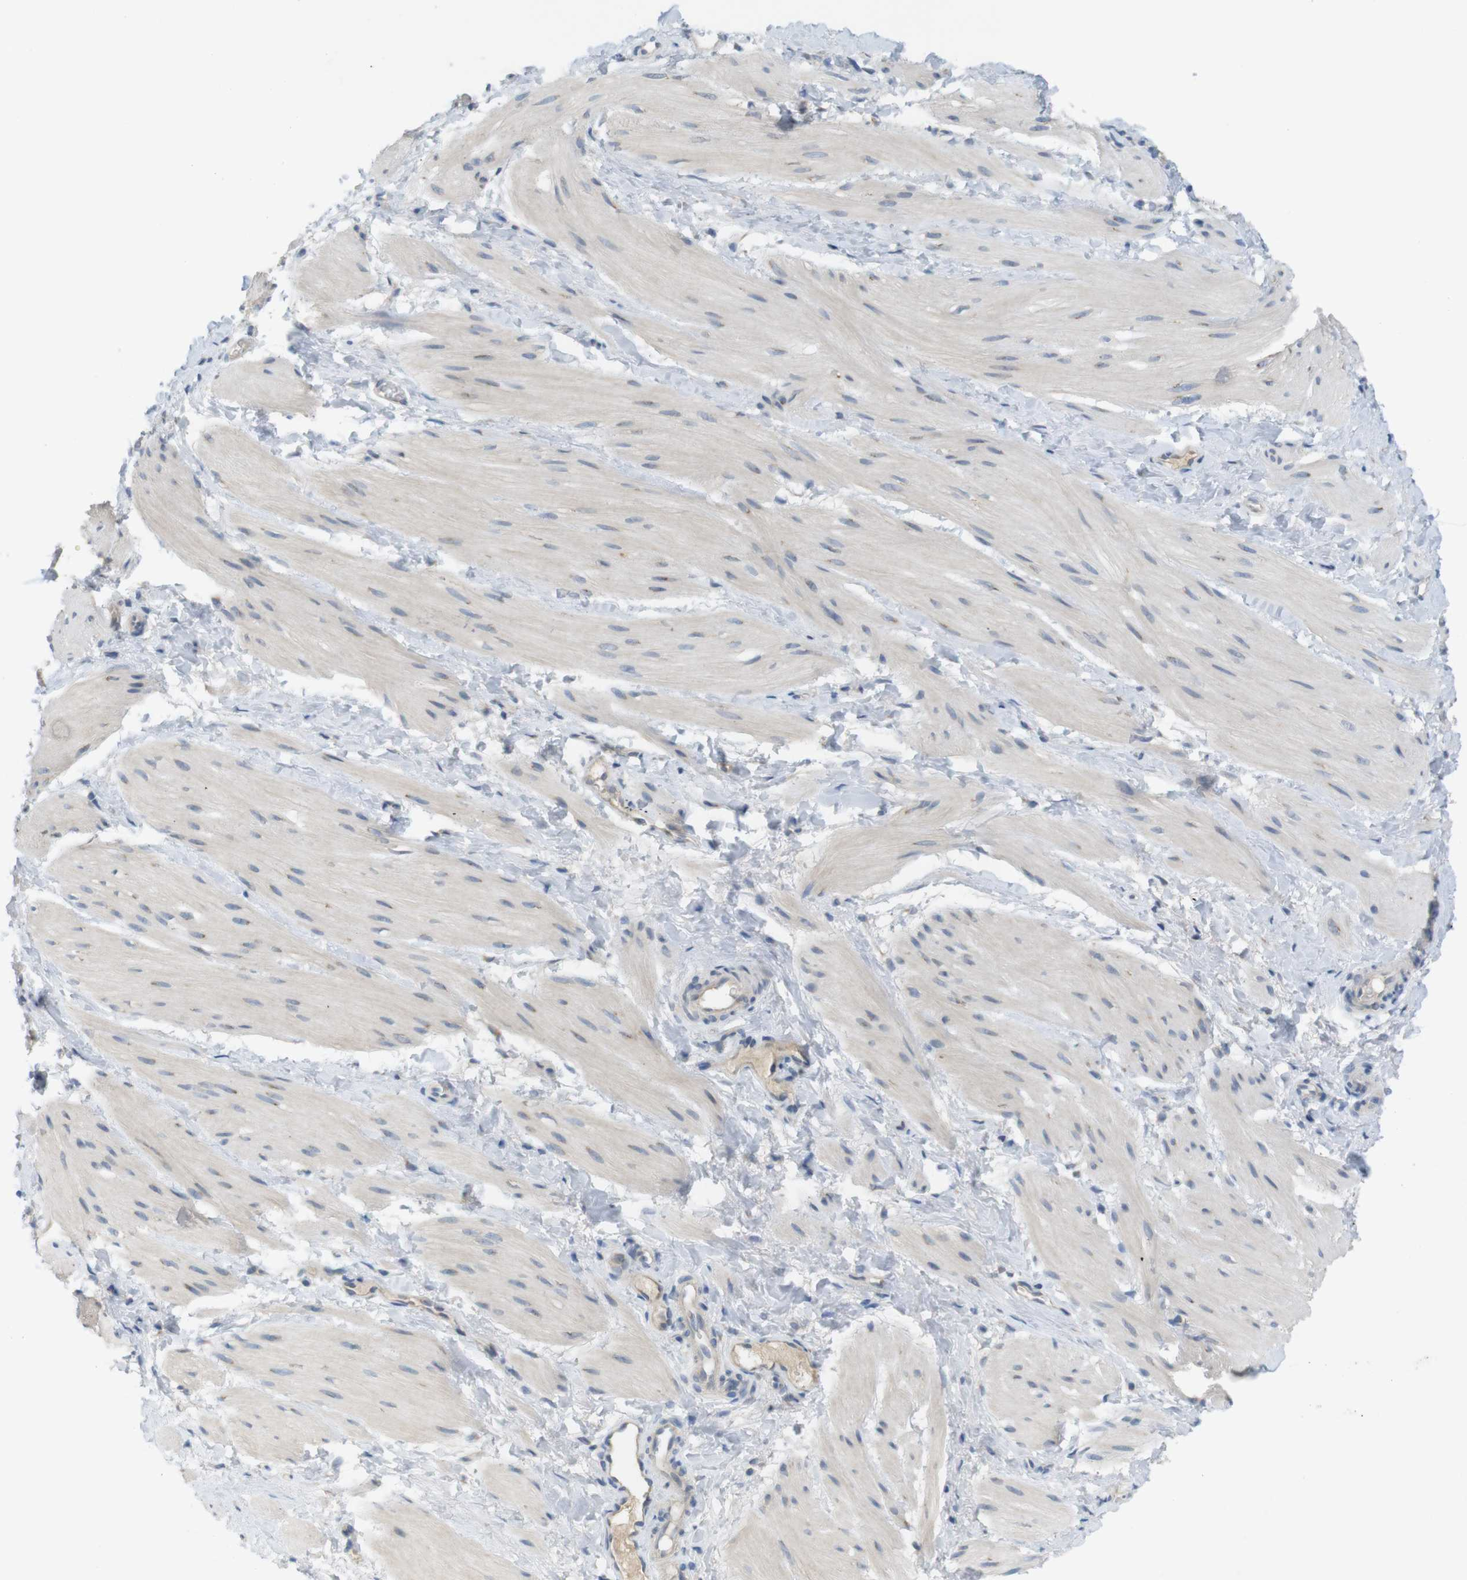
{"staining": {"intensity": "negative", "quantity": "none", "location": "none"}, "tissue": "smooth muscle", "cell_type": "Smooth muscle cells", "image_type": "normal", "snomed": [{"axis": "morphology", "description": "Normal tissue, NOS"}, {"axis": "topography", "description": "Smooth muscle"}], "caption": "Smooth muscle cells show no significant positivity in unremarkable smooth muscle. (Brightfield microscopy of DAB immunohistochemistry (IHC) at high magnification).", "gene": "YIPF3", "patient": {"sex": "male", "age": 16}}